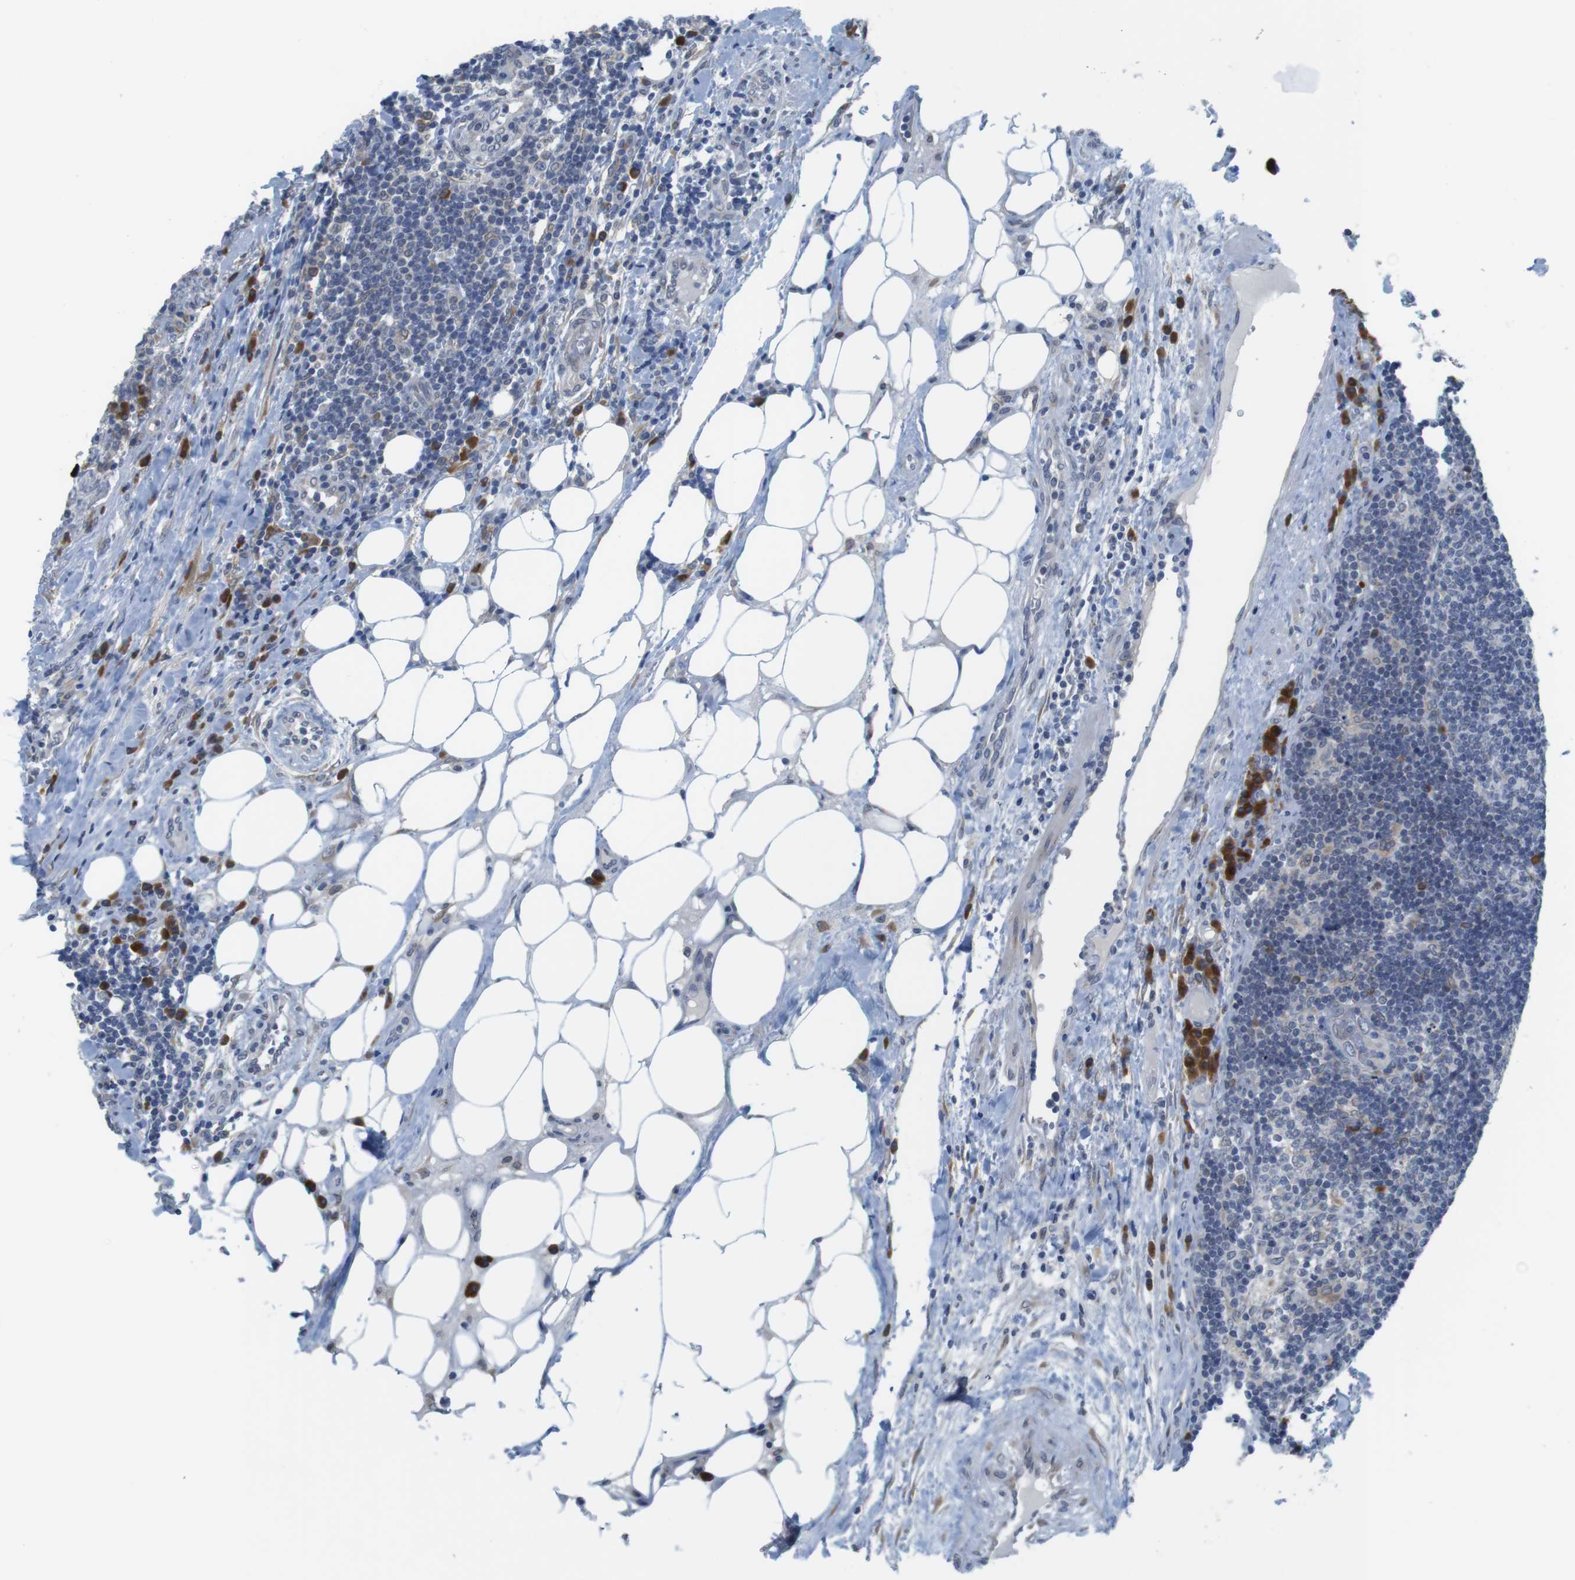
{"staining": {"intensity": "strong", "quantity": "<25%", "location": "cytoplasmic/membranous"}, "tissue": "lymph node", "cell_type": "Germinal center cells", "image_type": "normal", "snomed": [{"axis": "morphology", "description": "Normal tissue, NOS"}, {"axis": "morphology", "description": "Squamous cell carcinoma, metastatic, NOS"}, {"axis": "topography", "description": "Lymph node"}], "caption": "Immunohistochemical staining of unremarkable lymph node displays medium levels of strong cytoplasmic/membranous staining in about <25% of germinal center cells. Using DAB (brown) and hematoxylin (blue) stains, captured at high magnification using brightfield microscopy.", "gene": "ERGIC3", "patient": {"sex": "female", "age": 53}}